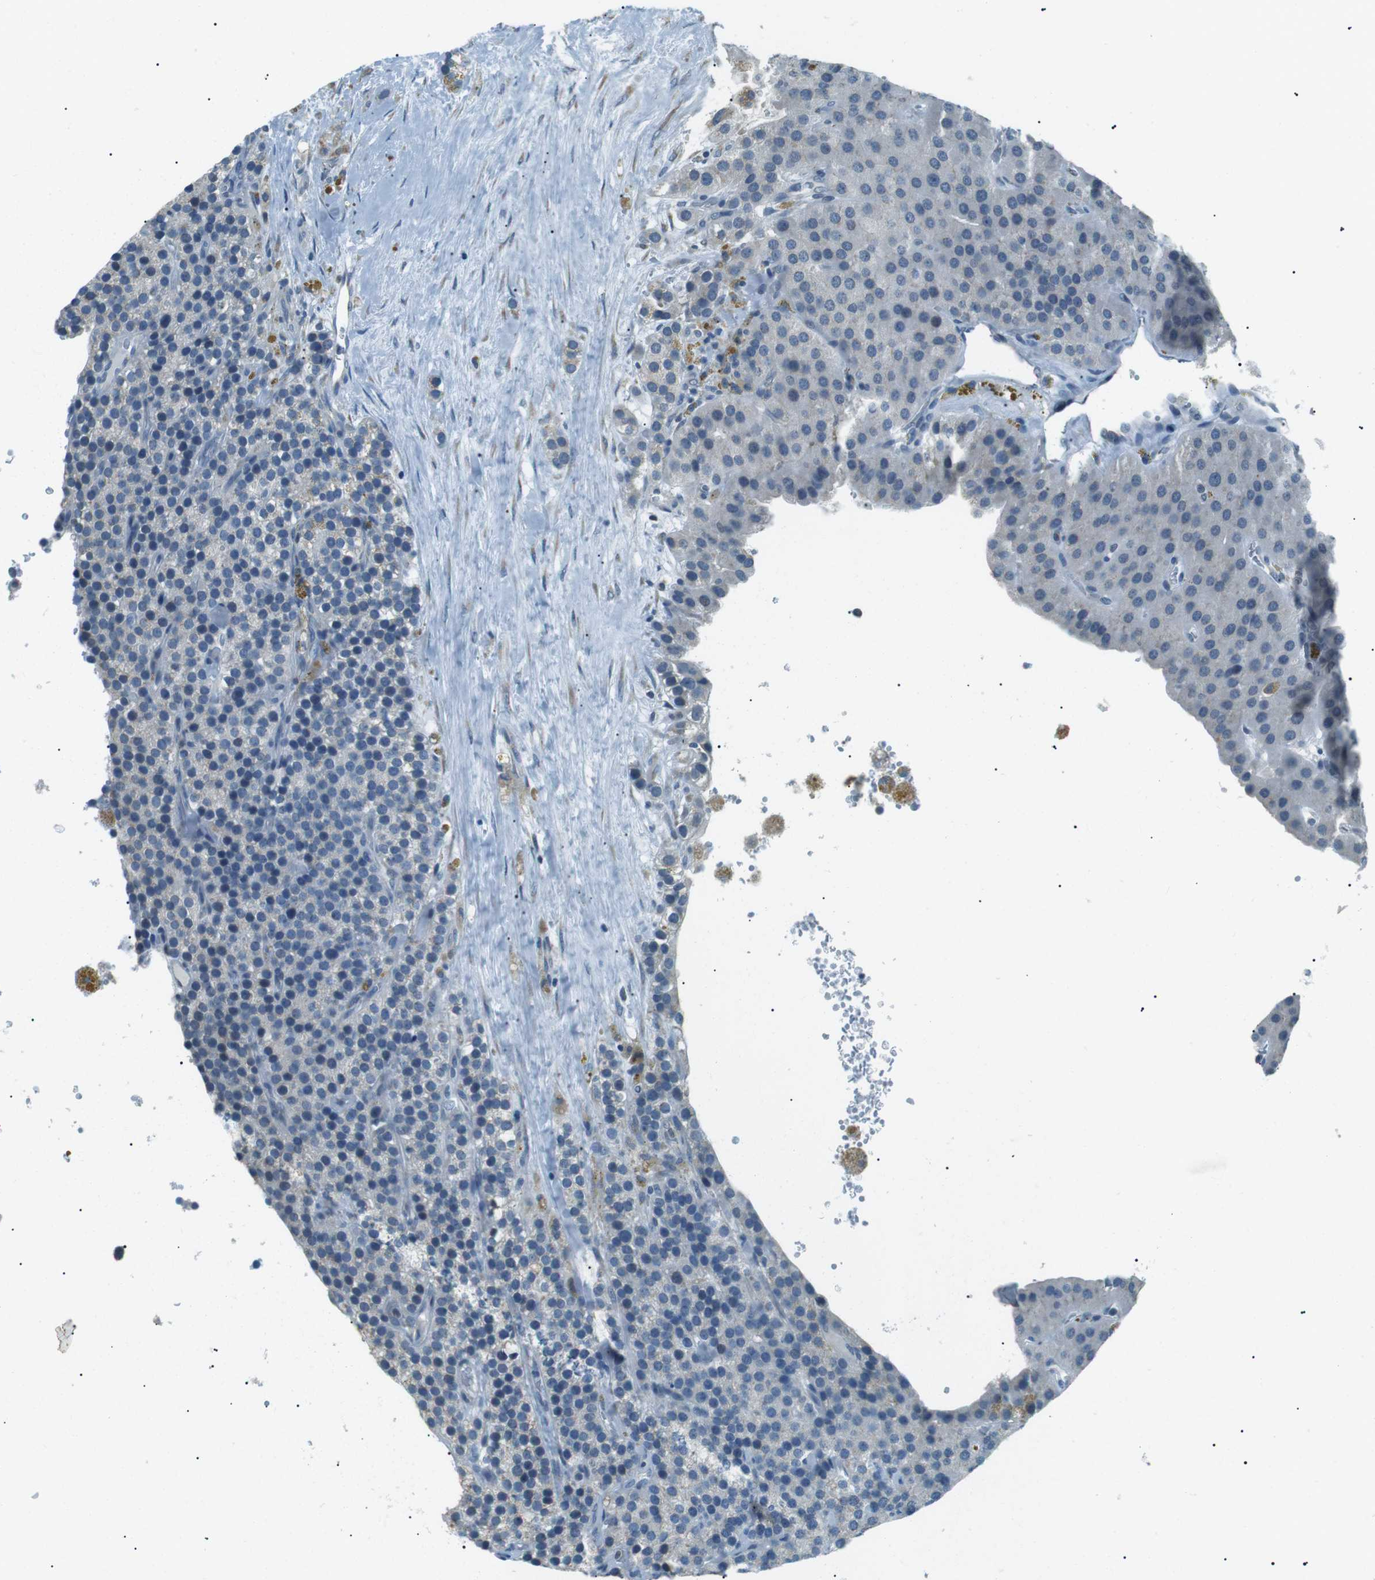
{"staining": {"intensity": "negative", "quantity": "none", "location": "none"}, "tissue": "parathyroid gland", "cell_type": "Glandular cells", "image_type": "normal", "snomed": [{"axis": "morphology", "description": "Normal tissue, NOS"}, {"axis": "morphology", "description": "Adenoma, NOS"}, {"axis": "topography", "description": "Parathyroid gland"}], "caption": "DAB (3,3'-diaminobenzidine) immunohistochemical staining of normal parathyroid gland demonstrates no significant positivity in glandular cells.", "gene": "ENSG00000289724", "patient": {"sex": "female", "age": 86}}